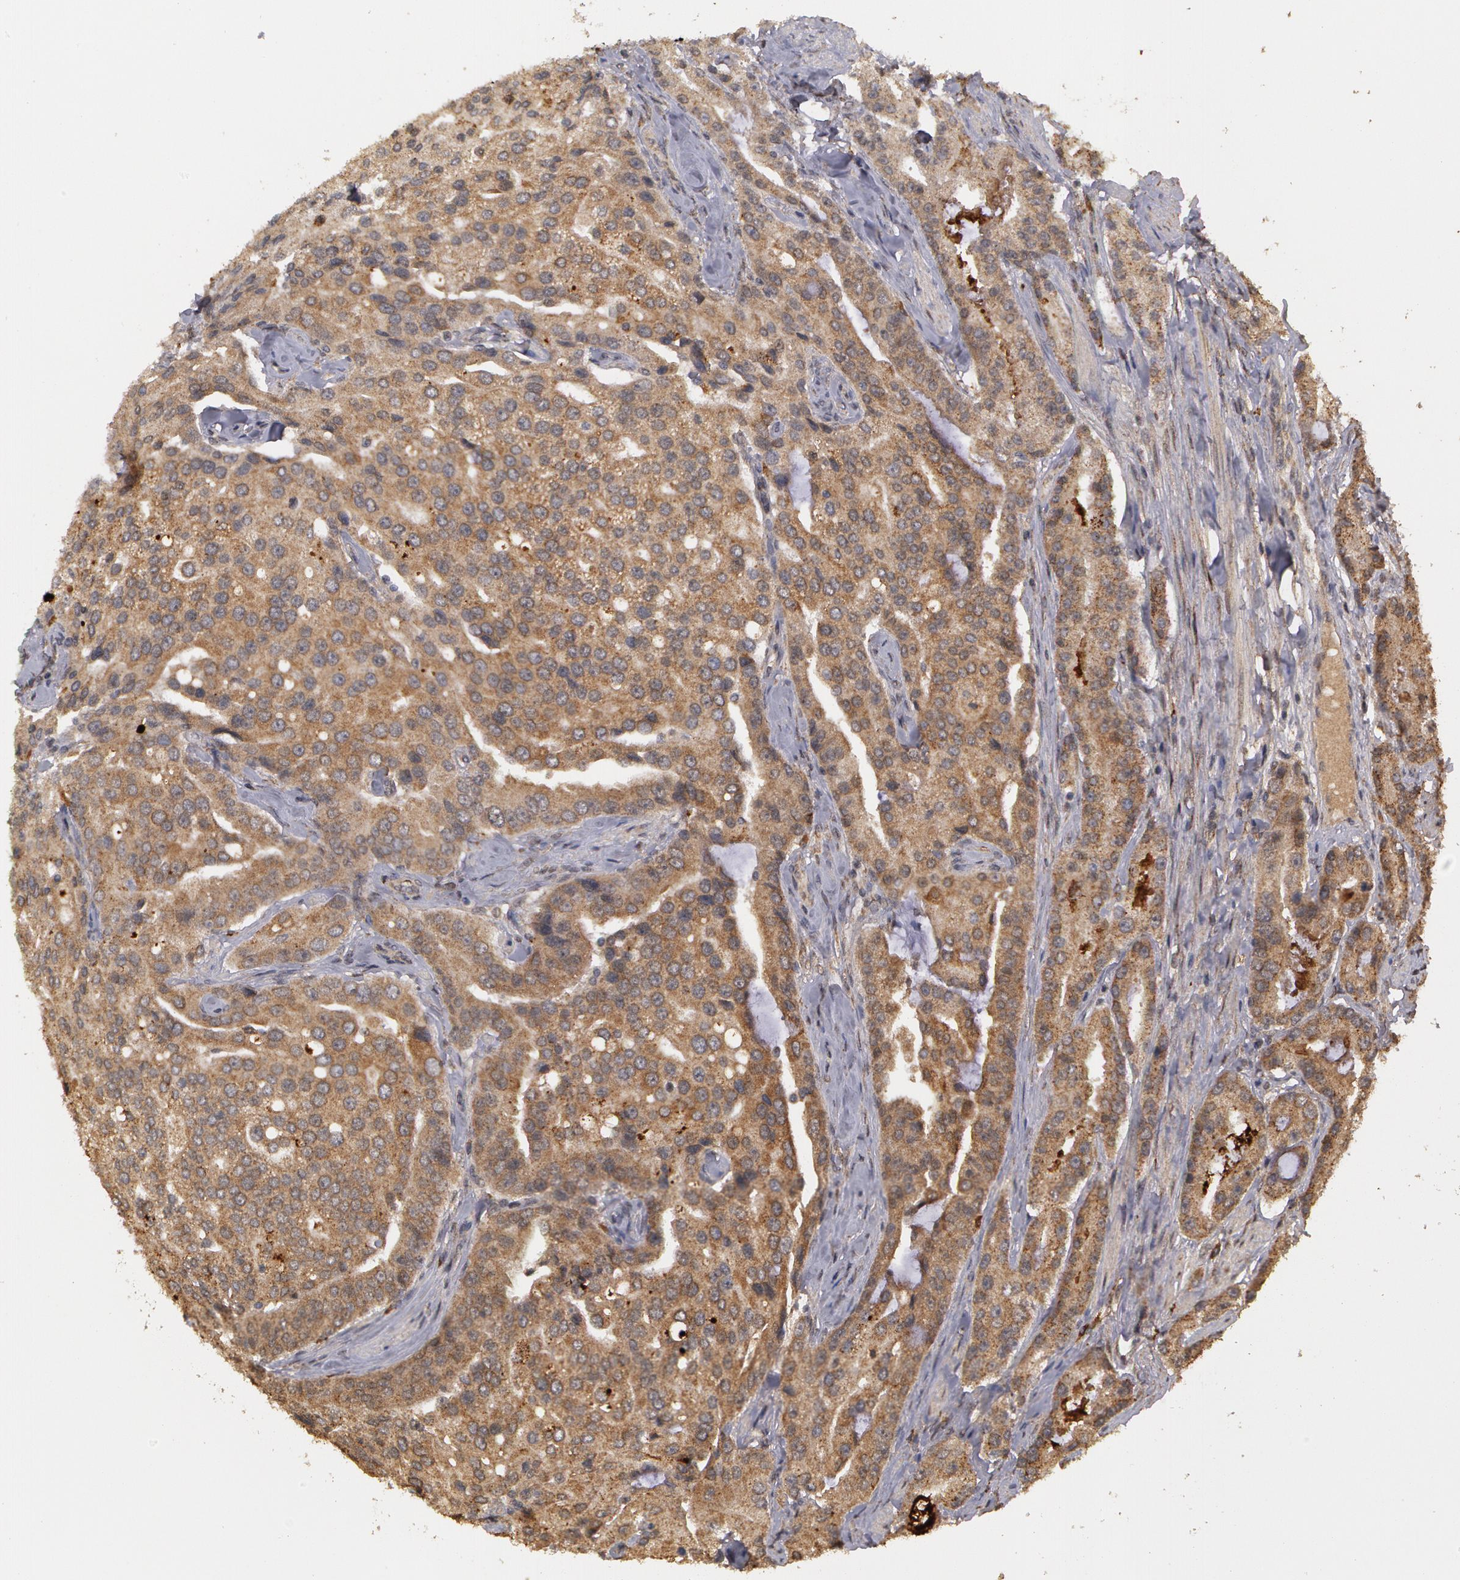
{"staining": {"intensity": "strong", "quantity": ">75%", "location": "cytoplasmic/membranous"}, "tissue": "prostate cancer", "cell_type": "Tumor cells", "image_type": "cancer", "snomed": [{"axis": "morphology", "description": "Adenocarcinoma, Medium grade"}, {"axis": "topography", "description": "Prostate"}], "caption": "There is high levels of strong cytoplasmic/membranous staining in tumor cells of medium-grade adenocarcinoma (prostate), as demonstrated by immunohistochemical staining (brown color).", "gene": "GLIS1", "patient": {"sex": "male", "age": 72}}